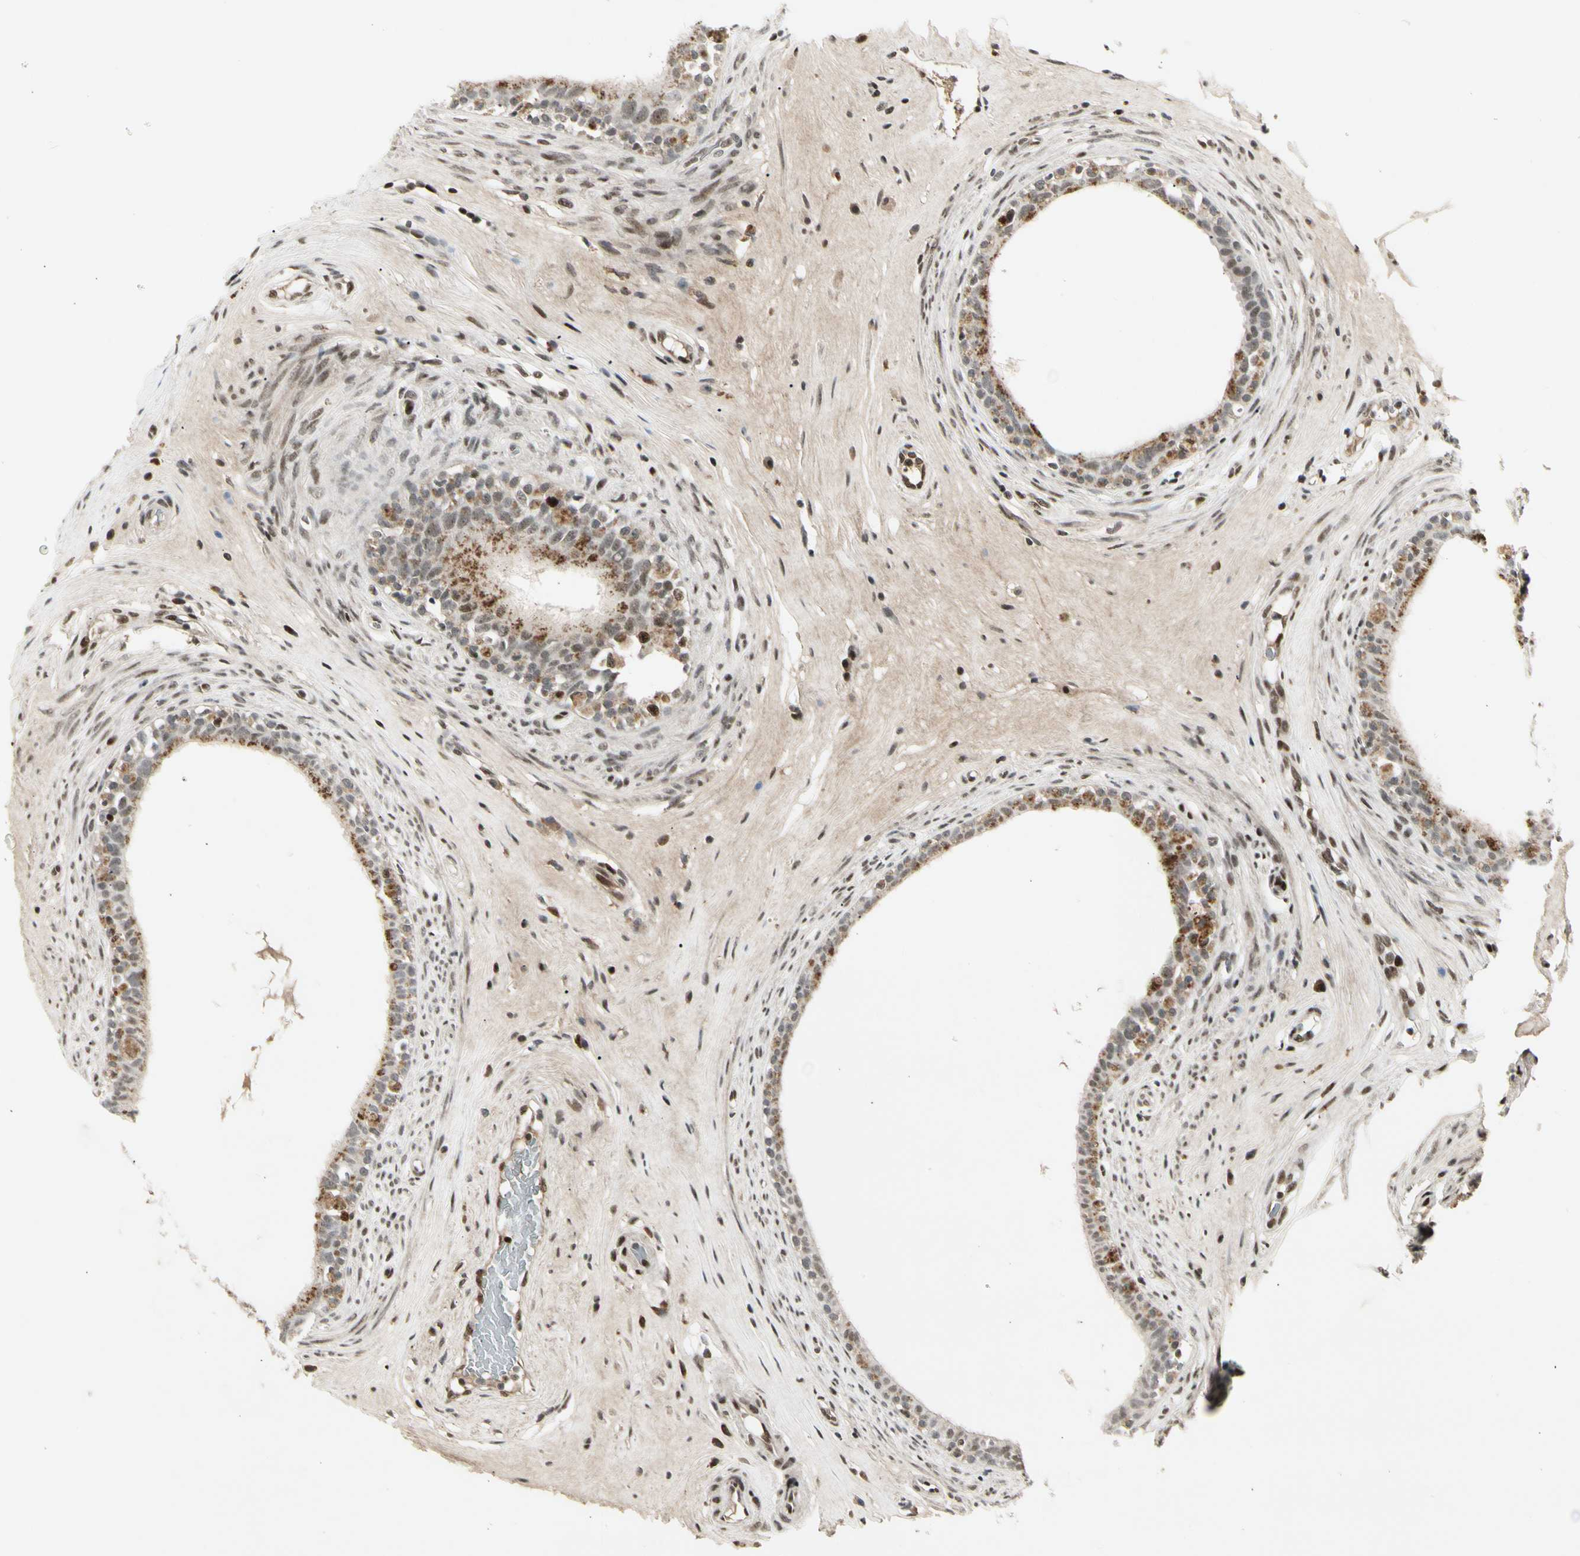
{"staining": {"intensity": "moderate", "quantity": "25%-75%", "location": "cytoplasmic/membranous,nuclear"}, "tissue": "epididymis", "cell_type": "Glandular cells", "image_type": "normal", "snomed": [{"axis": "morphology", "description": "Normal tissue, NOS"}, {"axis": "morphology", "description": "Inflammation, NOS"}, {"axis": "topography", "description": "Epididymis"}], "caption": "IHC staining of unremarkable epididymis, which displays medium levels of moderate cytoplasmic/membranous,nuclear expression in approximately 25%-75% of glandular cells indicating moderate cytoplasmic/membranous,nuclear protein expression. The staining was performed using DAB (brown) for protein detection and nuclei were counterstained in hematoxylin (blue).", "gene": "FOXJ2", "patient": {"sex": "male", "age": 84}}